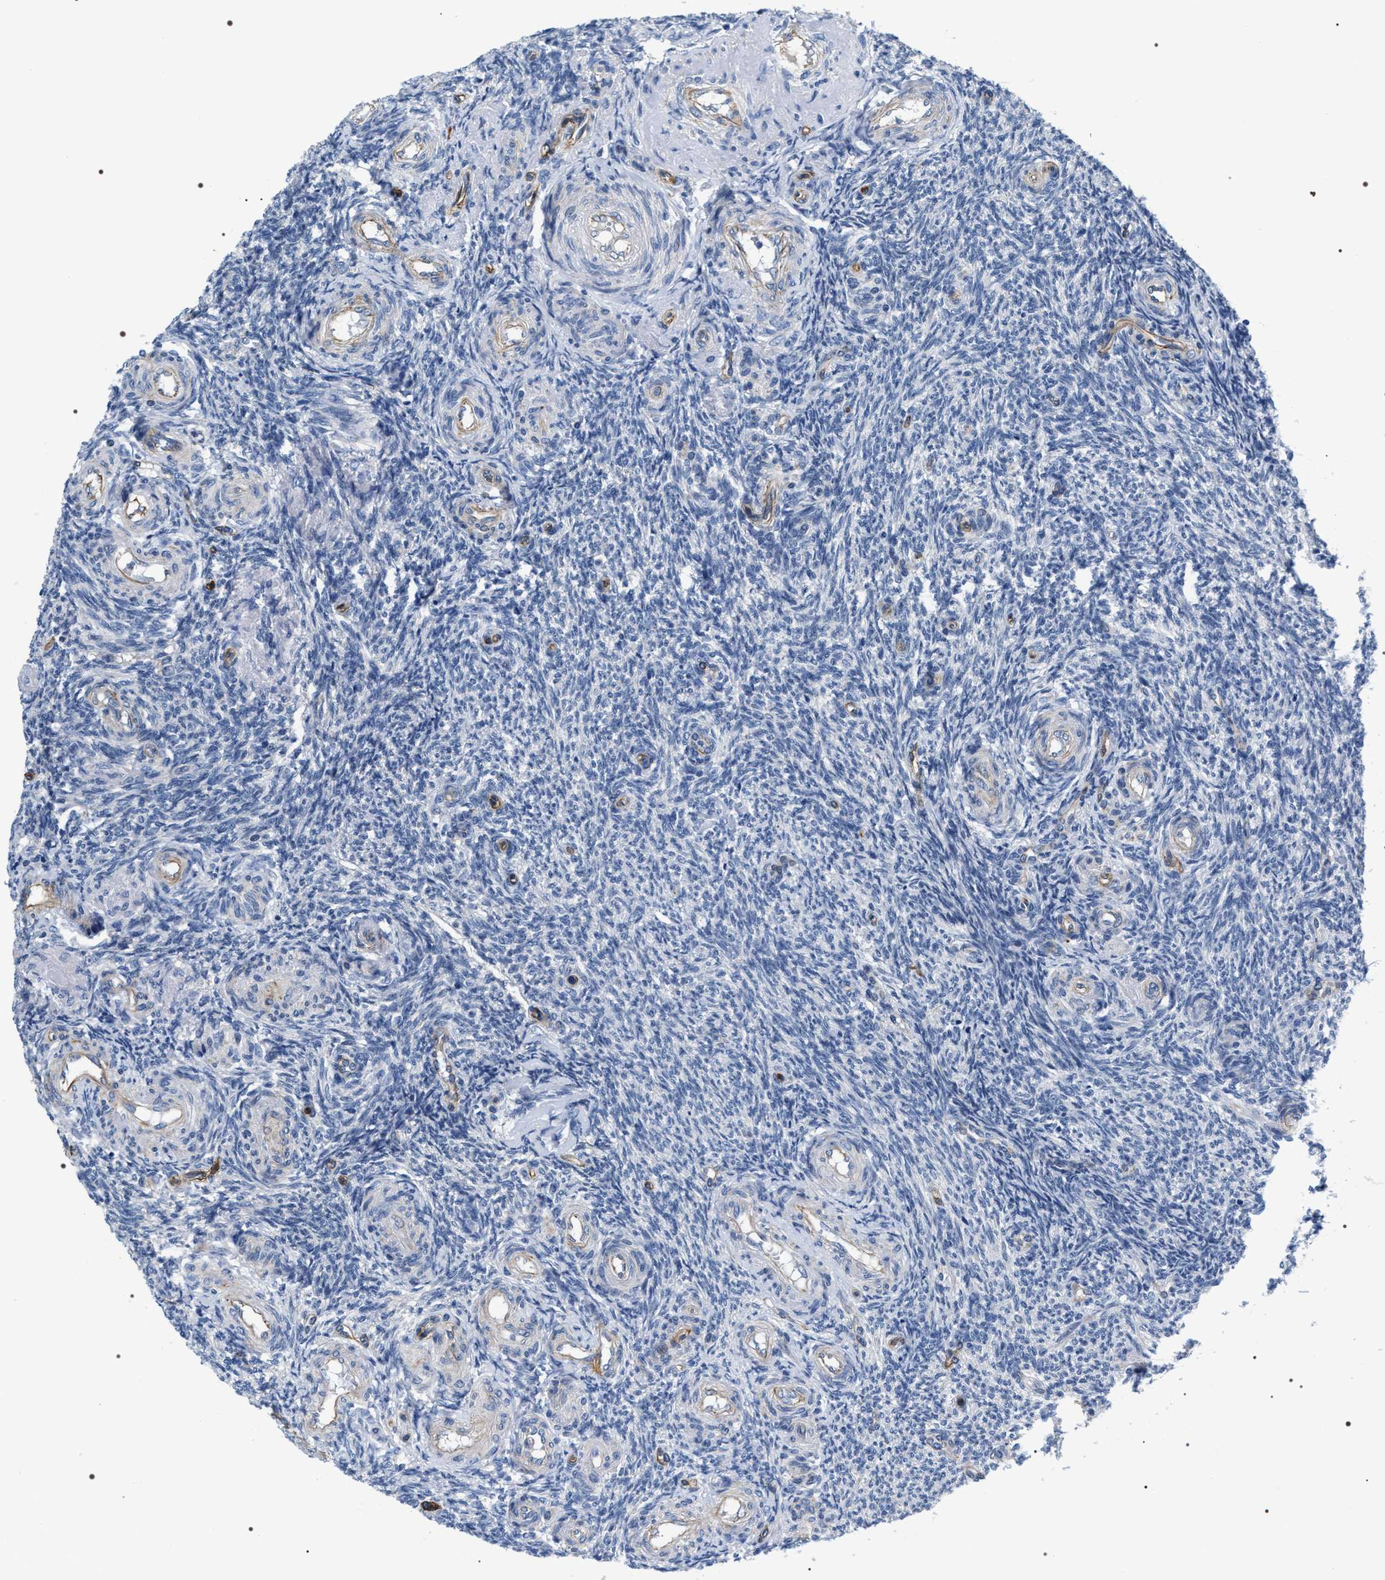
{"staining": {"intensity": "weak", "quantity": "<25%", "location": "cytoplasmic/membranous"}, "tissue": "ovary", "cell_type": "Ovarian stroma cells", "image_type": "normal", "snomed": [{"axis": "morphology", "description": "Normal tissue, NOS"}, {"axis": "topography", "description": "Ovary"}], "caption": "A high-resolution histopathology image shows IHC staining of unremarkable ovary, which displays no significant staining in ovarian stroma cells. The staining is performed using DAB (3,3'-diaminobenzidine) brown chromogen with nuclei counter-stained in using hematoxylin.", "gene": "PKD1L1", "patient": {"sex": "female", "age": 41}}